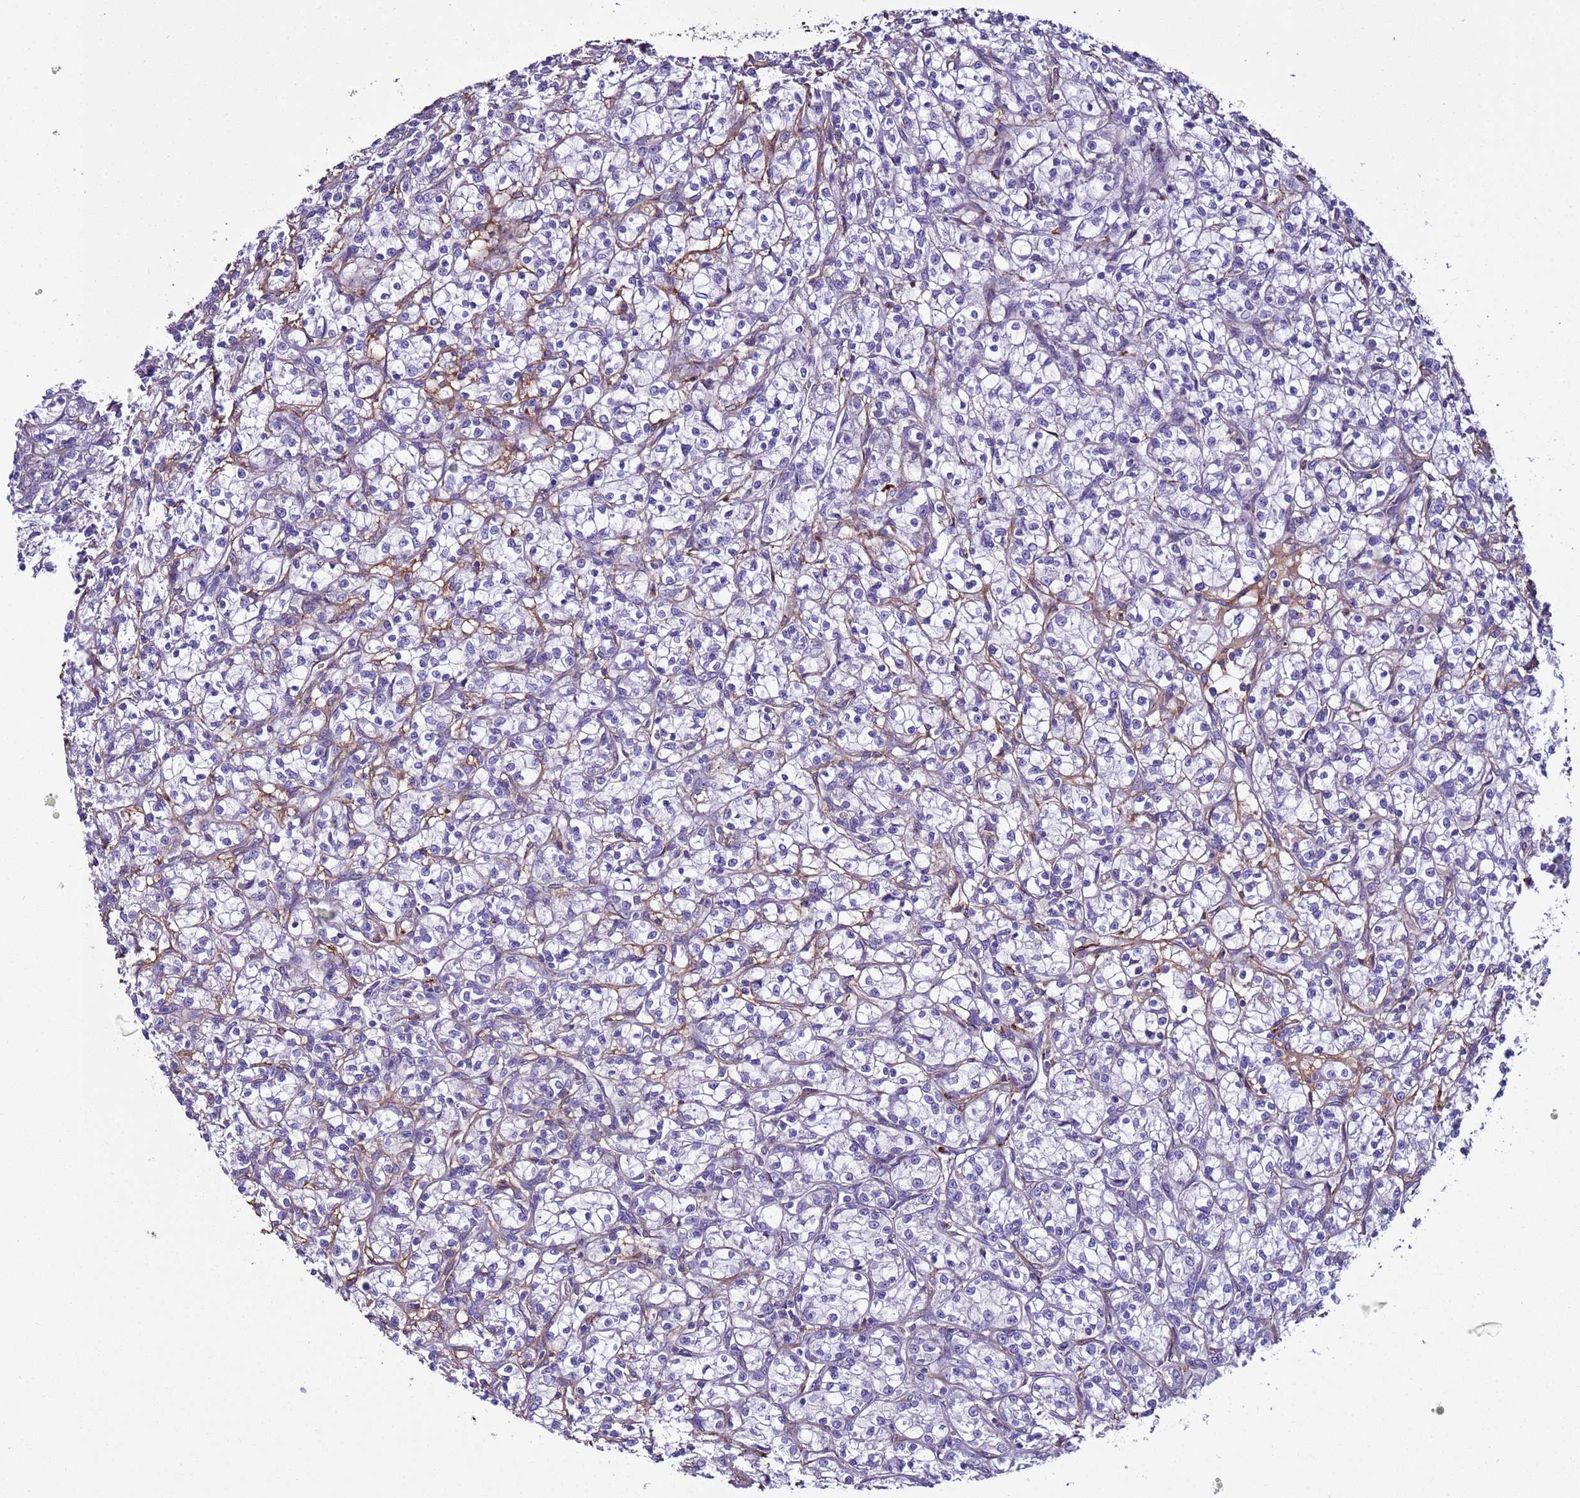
{"staining": {"intensity": "negative", "quantity": "none", "location": "none"}, "tissue": "renal cancer", "cell_type": "Tumor cells", "image_type": "cancer", "snomed": [{"axis": "morphology", "description": "Adenocarcinoma, NOS"}, {"axis": "topography", "description": "Kidney"}], "caption": "Immunohistochemical staining of human renal cancer (adenocarcinoma) exhibits no significant staining in tumor cells.", "gene": "RABL2B", "patient": {"sex": "female", "age": 59}}